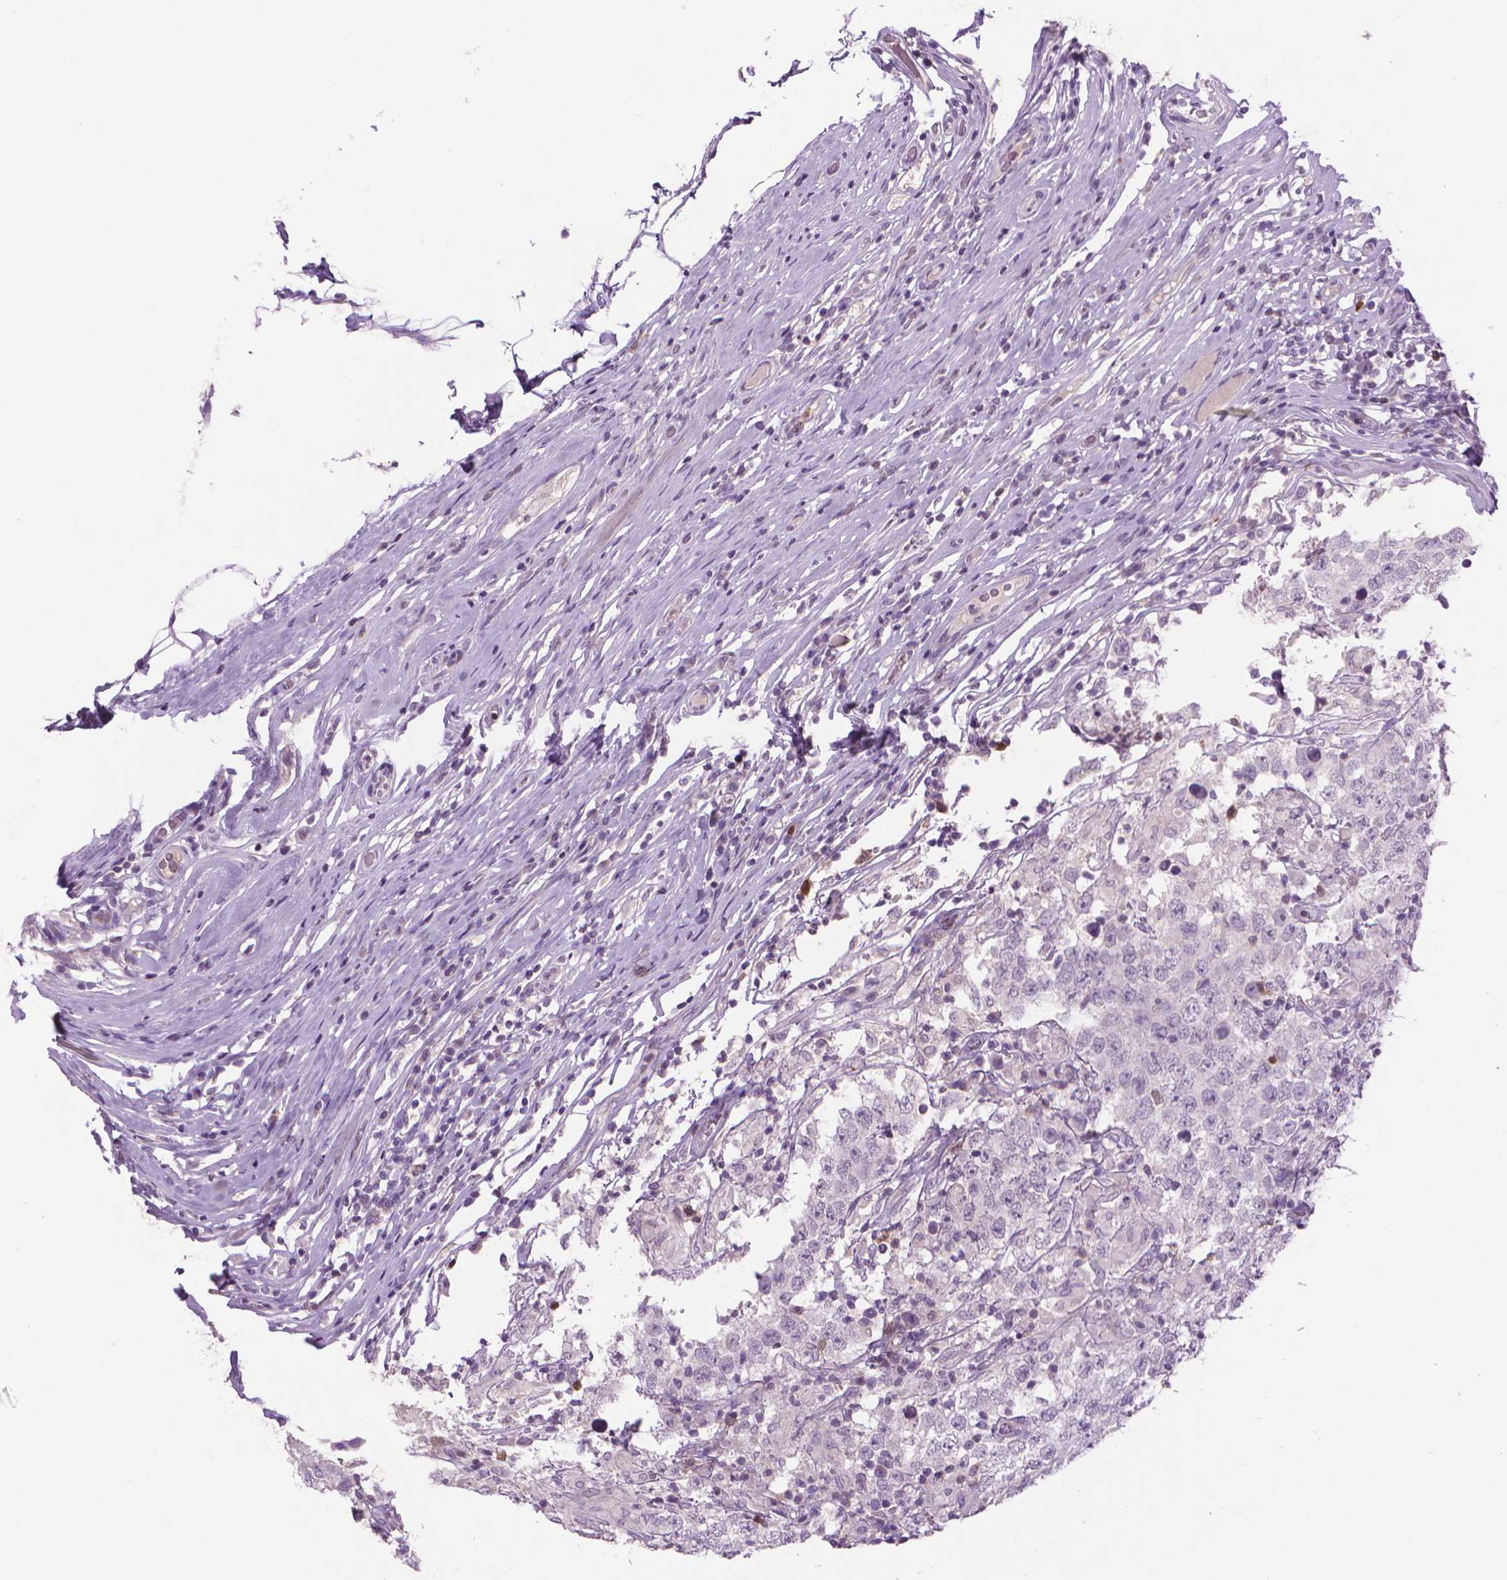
{"staining": {"intensity": "negative", "quantity": "none", "location": "none"}, "tissue": "testis cancer", "cell_type": "Tumor cells", "image_type": "cancer", "snomed": [{"axis": "morphology", "description": "Seminoma, NOS"}, {"axis": "morphology", "description": "Carcinoma, Embryonal, NOS"}, {"axis": "topography", "description": "Testis"}], "caption": "Tumor cells show no significant protein staining in testis cancer (seminoma).", "gene": "CDKN2D", "patient": {"sex": "male", "age": 41}}